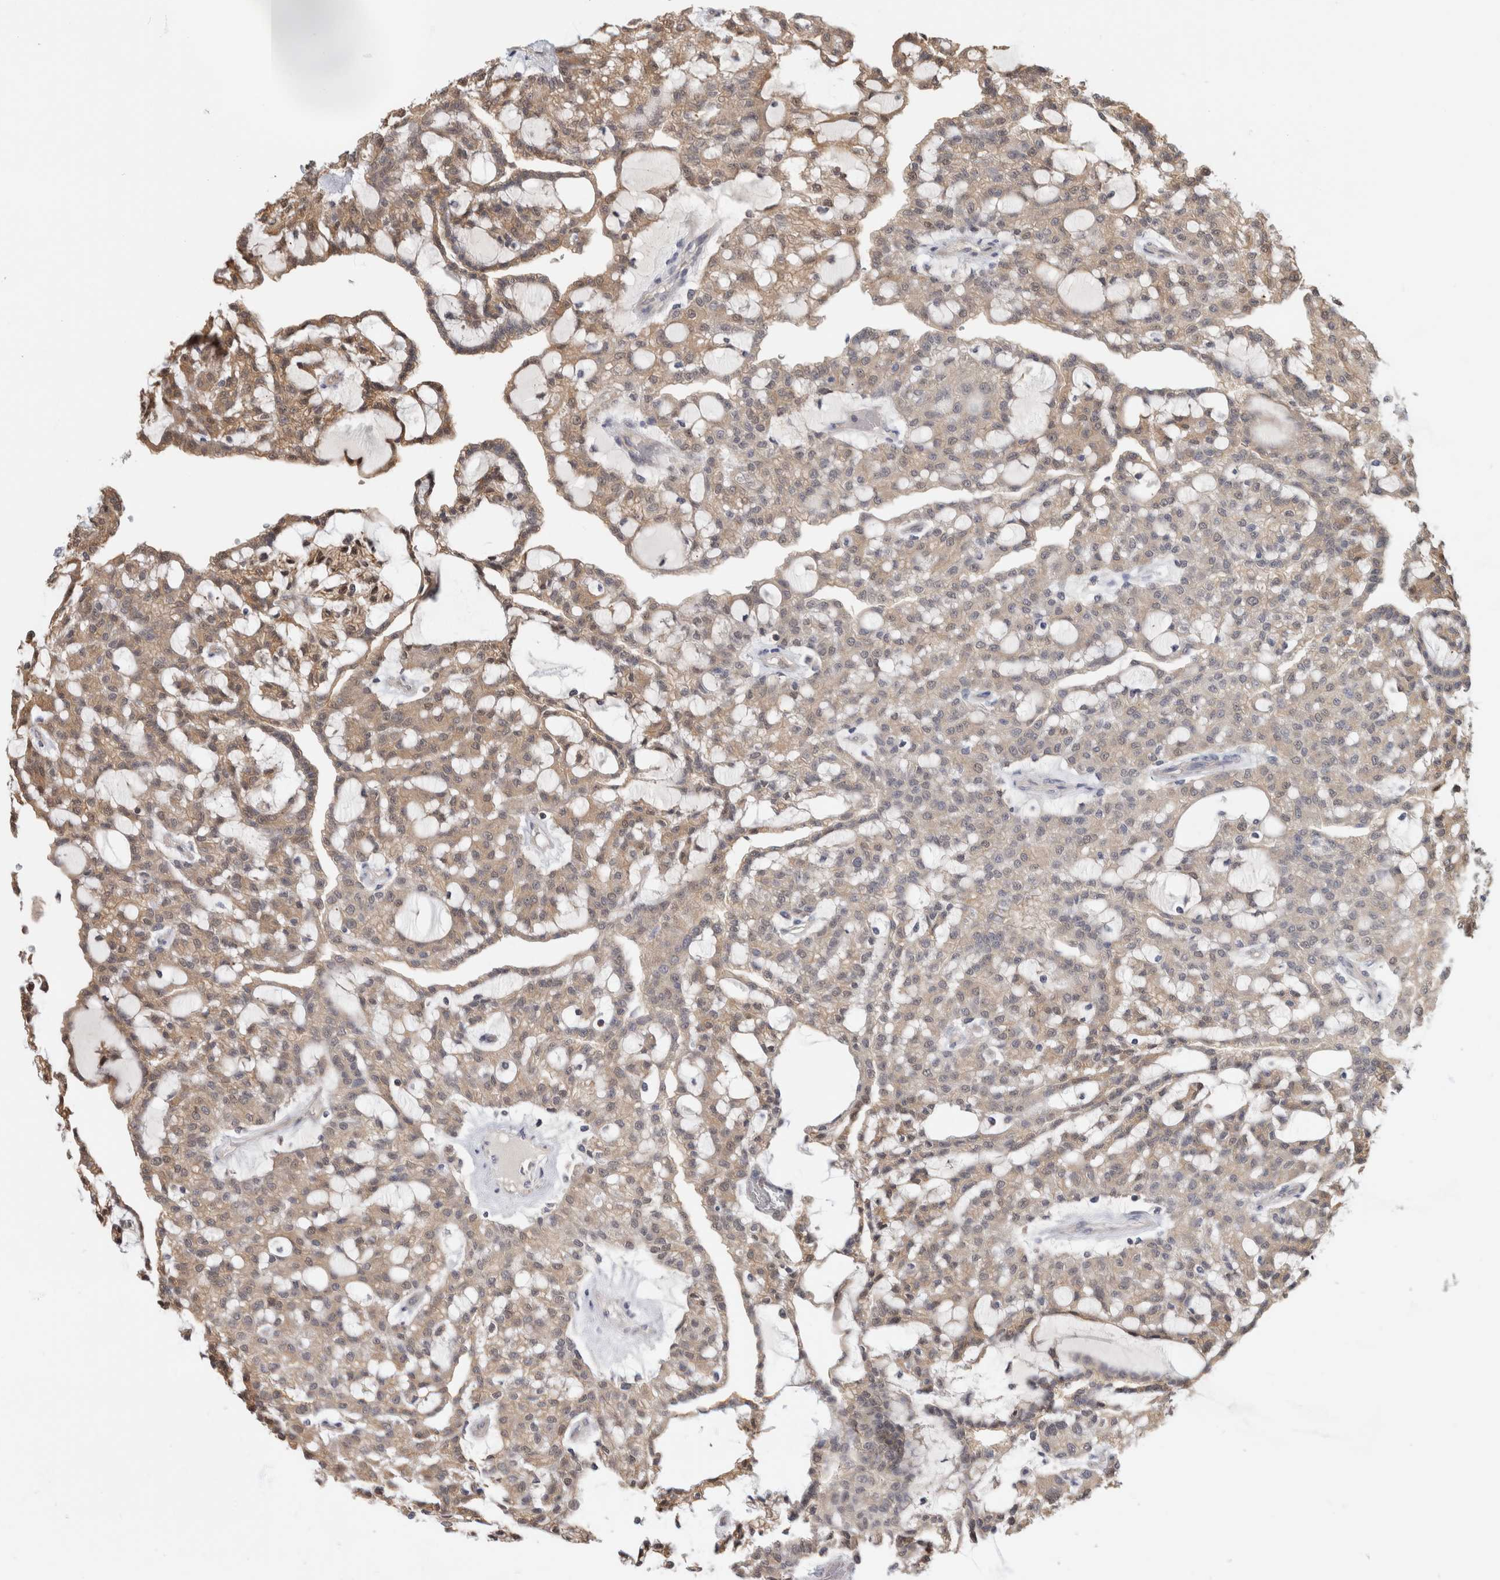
{"staining": {"intensity": "weak", "quantity": ">75%", "location": "cytoplasmic/membranous"}, "tissue": "renal cancer", "cell_type": "Tumor cells", "image_type": "cancer", "snomed": [{"axis": "morphology", "description": "Adenocarcinoma, NOS"}, {"axis": "topography", "description": "Kidney"}], "caption": "The image shows staining of renal cancer, revealing weak cytoplasmic/membranous protein expression (brown color) within tumor cells. Nuclei are stained in blue.", "gene": "PGM1", "patient": {"sex": "male", "age": 63}}